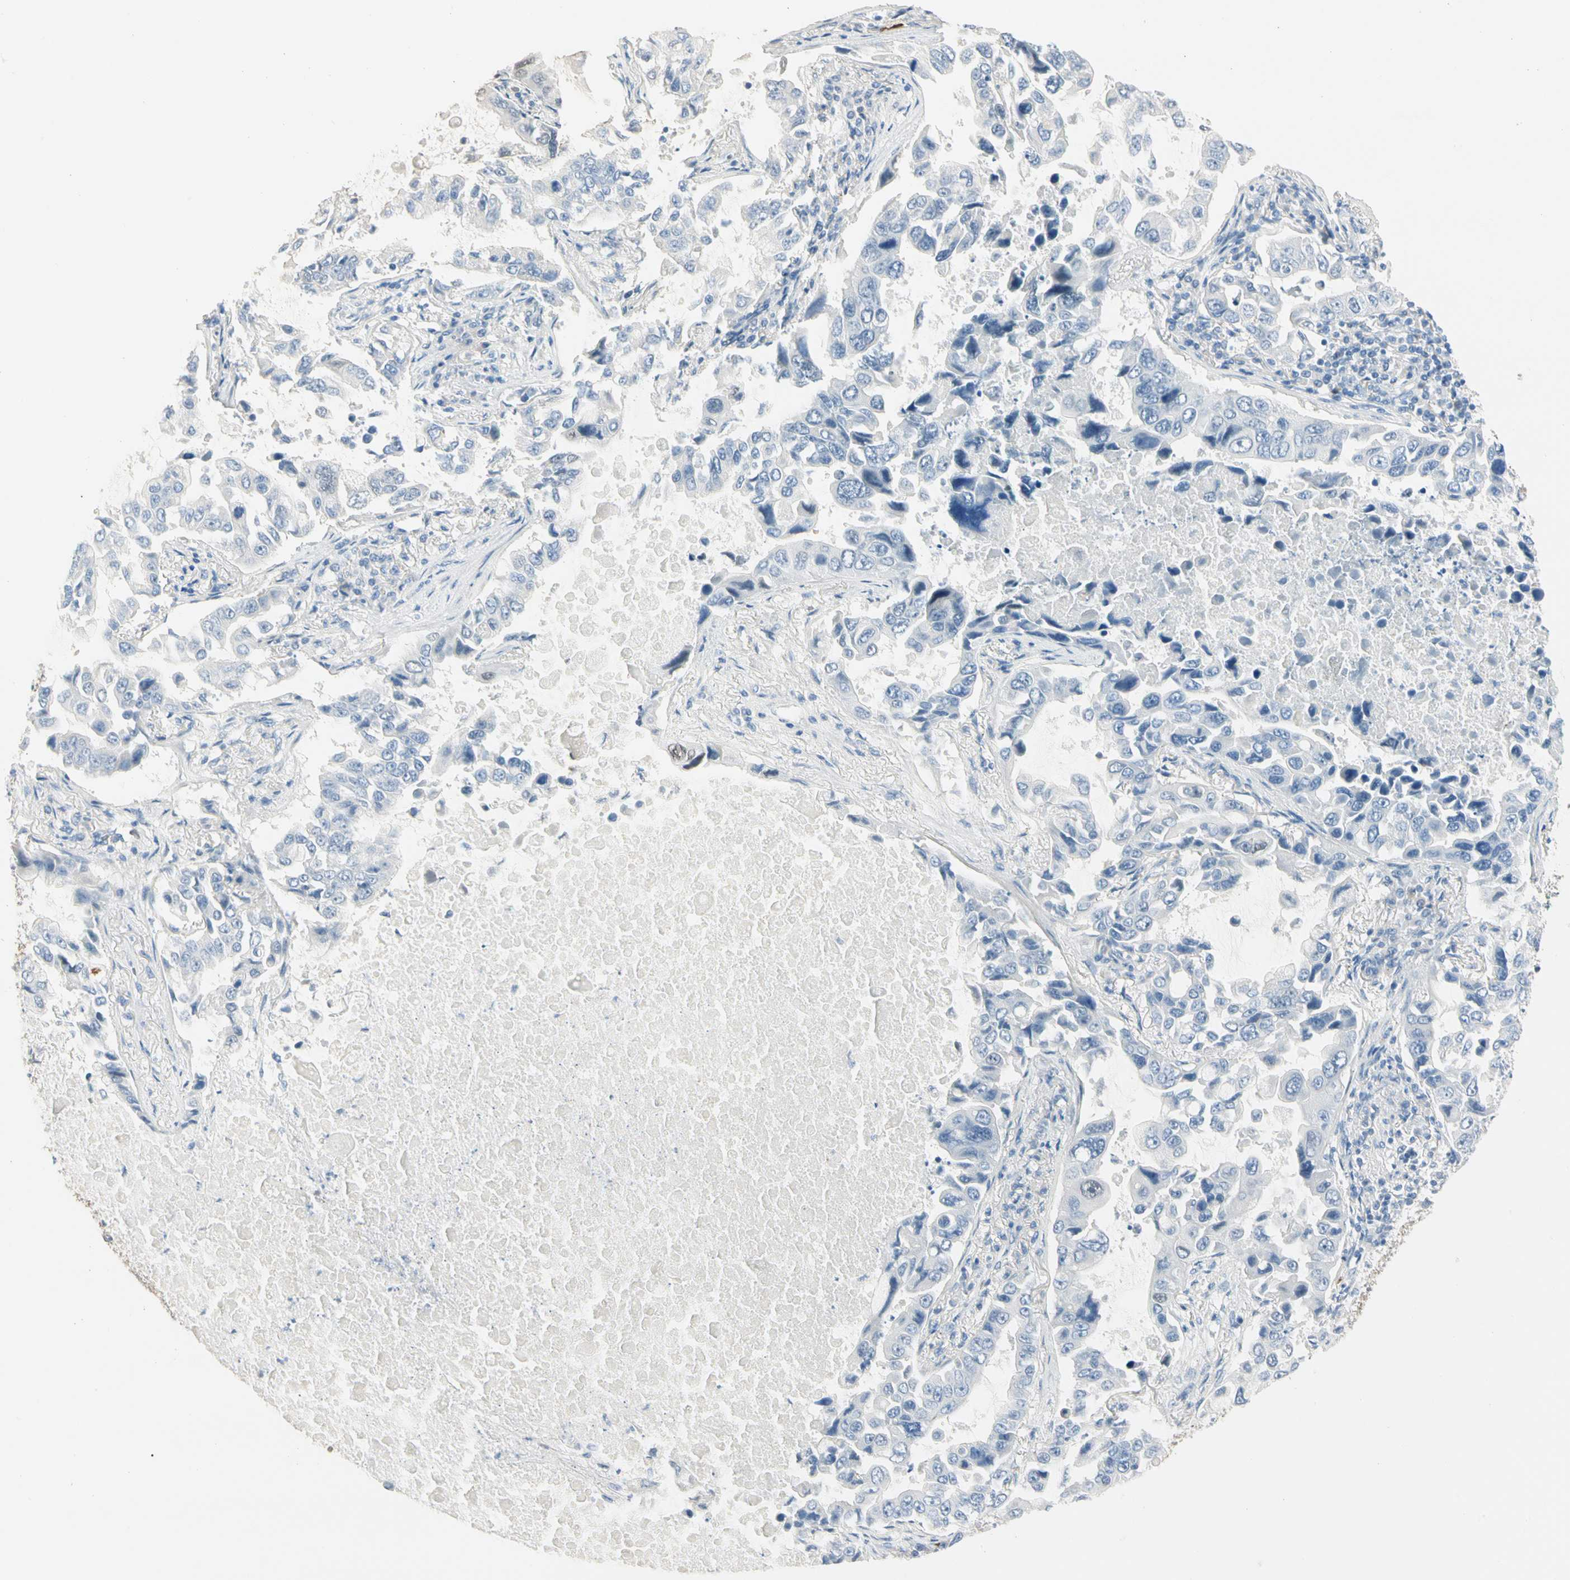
{"staining": {"intensity": "negative", "quantity": "none", "location": "none"}, "tissue": "lung cancer", "cell_type": "Tumor cells", "image_type": "cancer", "snomed": [{"axis": "morphology", "description": "Adenocarcinoma, NOS"}, {"axis": "topography", "description": "Lung"}], "caption": "A photomicrograph of human lung cancer (adenocarcinoma) is negative for staining in tumor cells.", "gene": "CA1", "patient": {"sex": "male", "age": 64}}